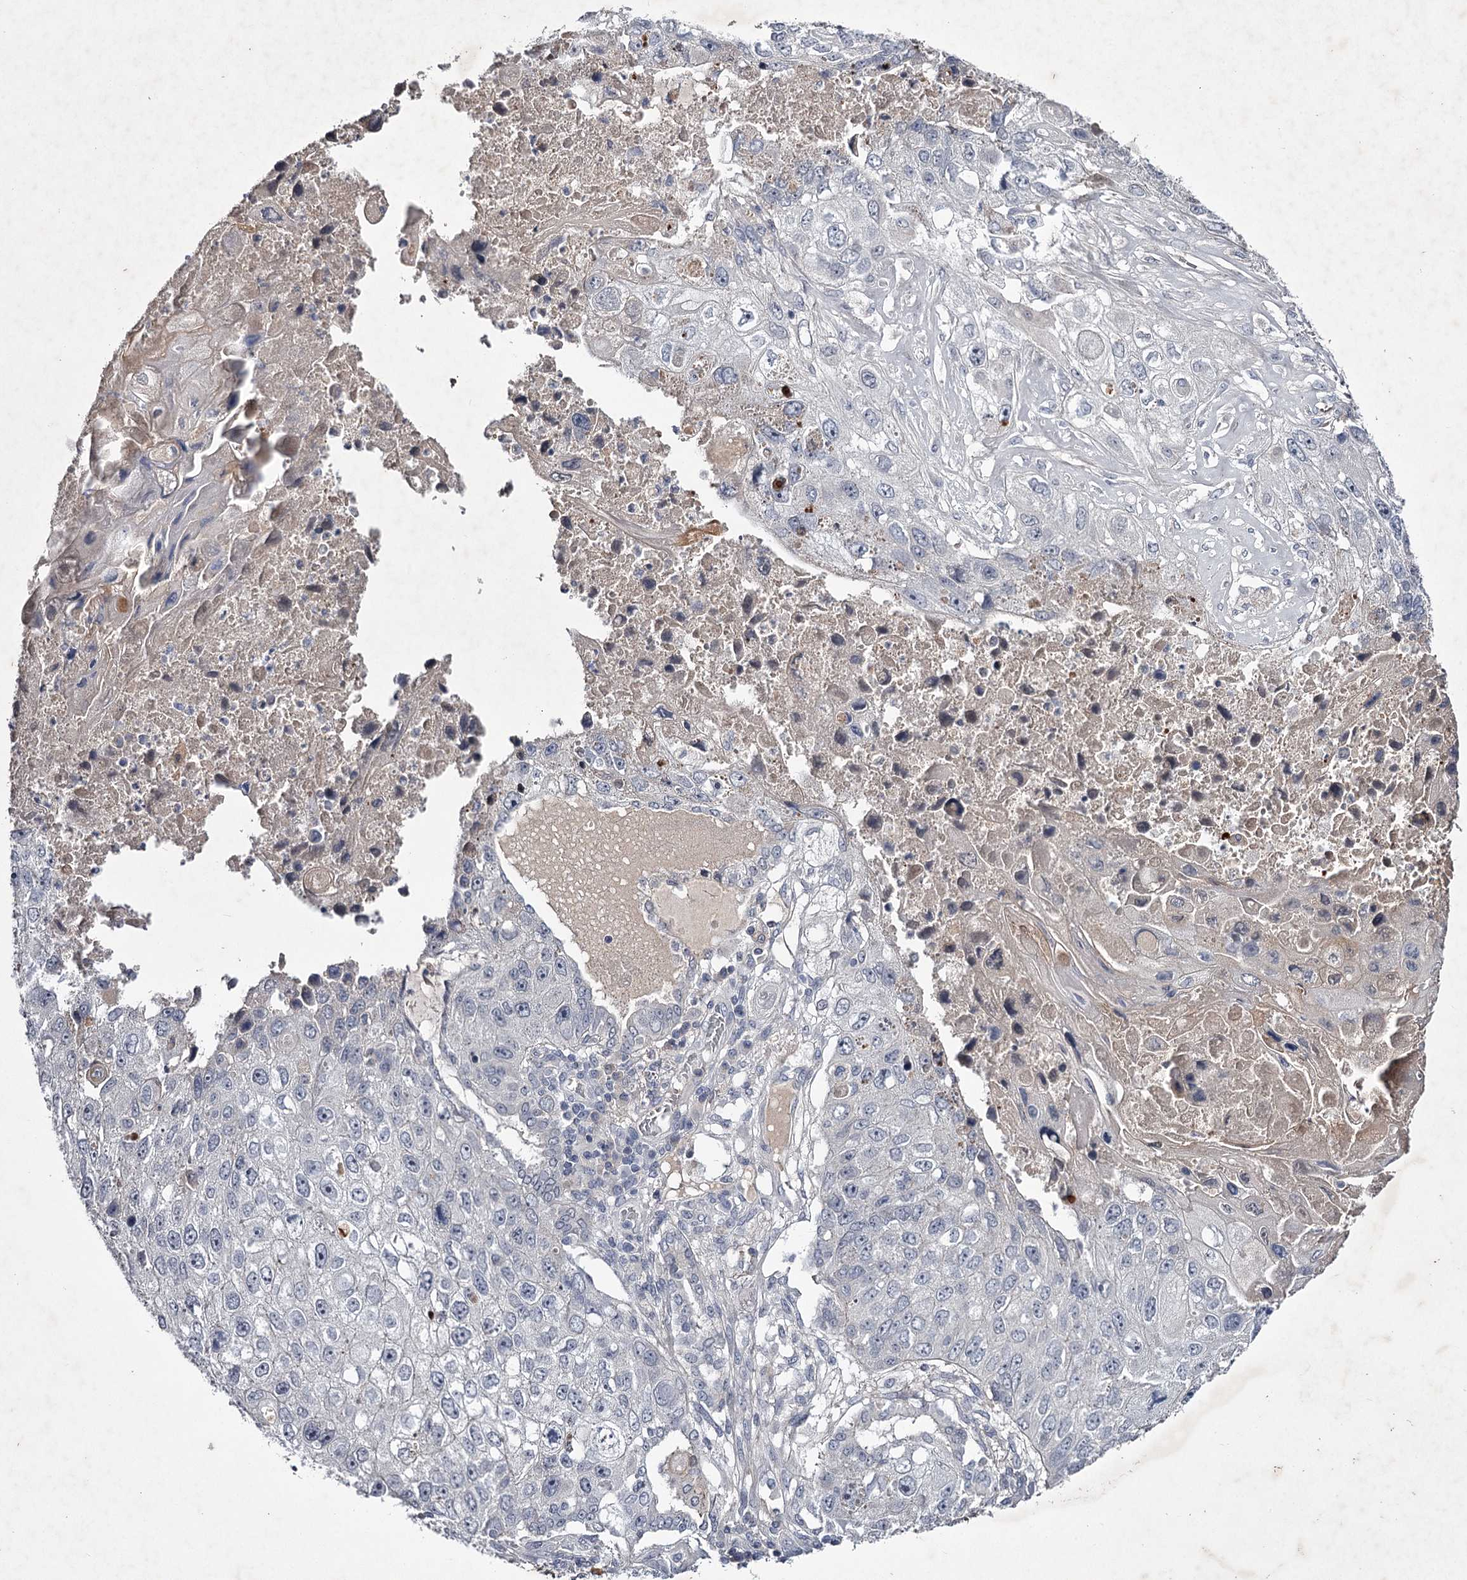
{"staining": {"intensity": "negative", "quantity": "none", "location": "none"}, "tissue": "lung cancer", "cell_type": "Tumor cells", "image_type": "cancer", "snomed": [{"axis": "morphology", "description": "Squamous cell carcinoma, NOS"}, {"axis": "topography", "description": "Lung"}], "caption": "The immunohistochemistry (IHC) image has no significant positivity in tumor cells of lung cancer (squamous cell carcinoma) tissue.", "gene": "FDXACB1", "patient": {"sex": "male", "age": 61}}